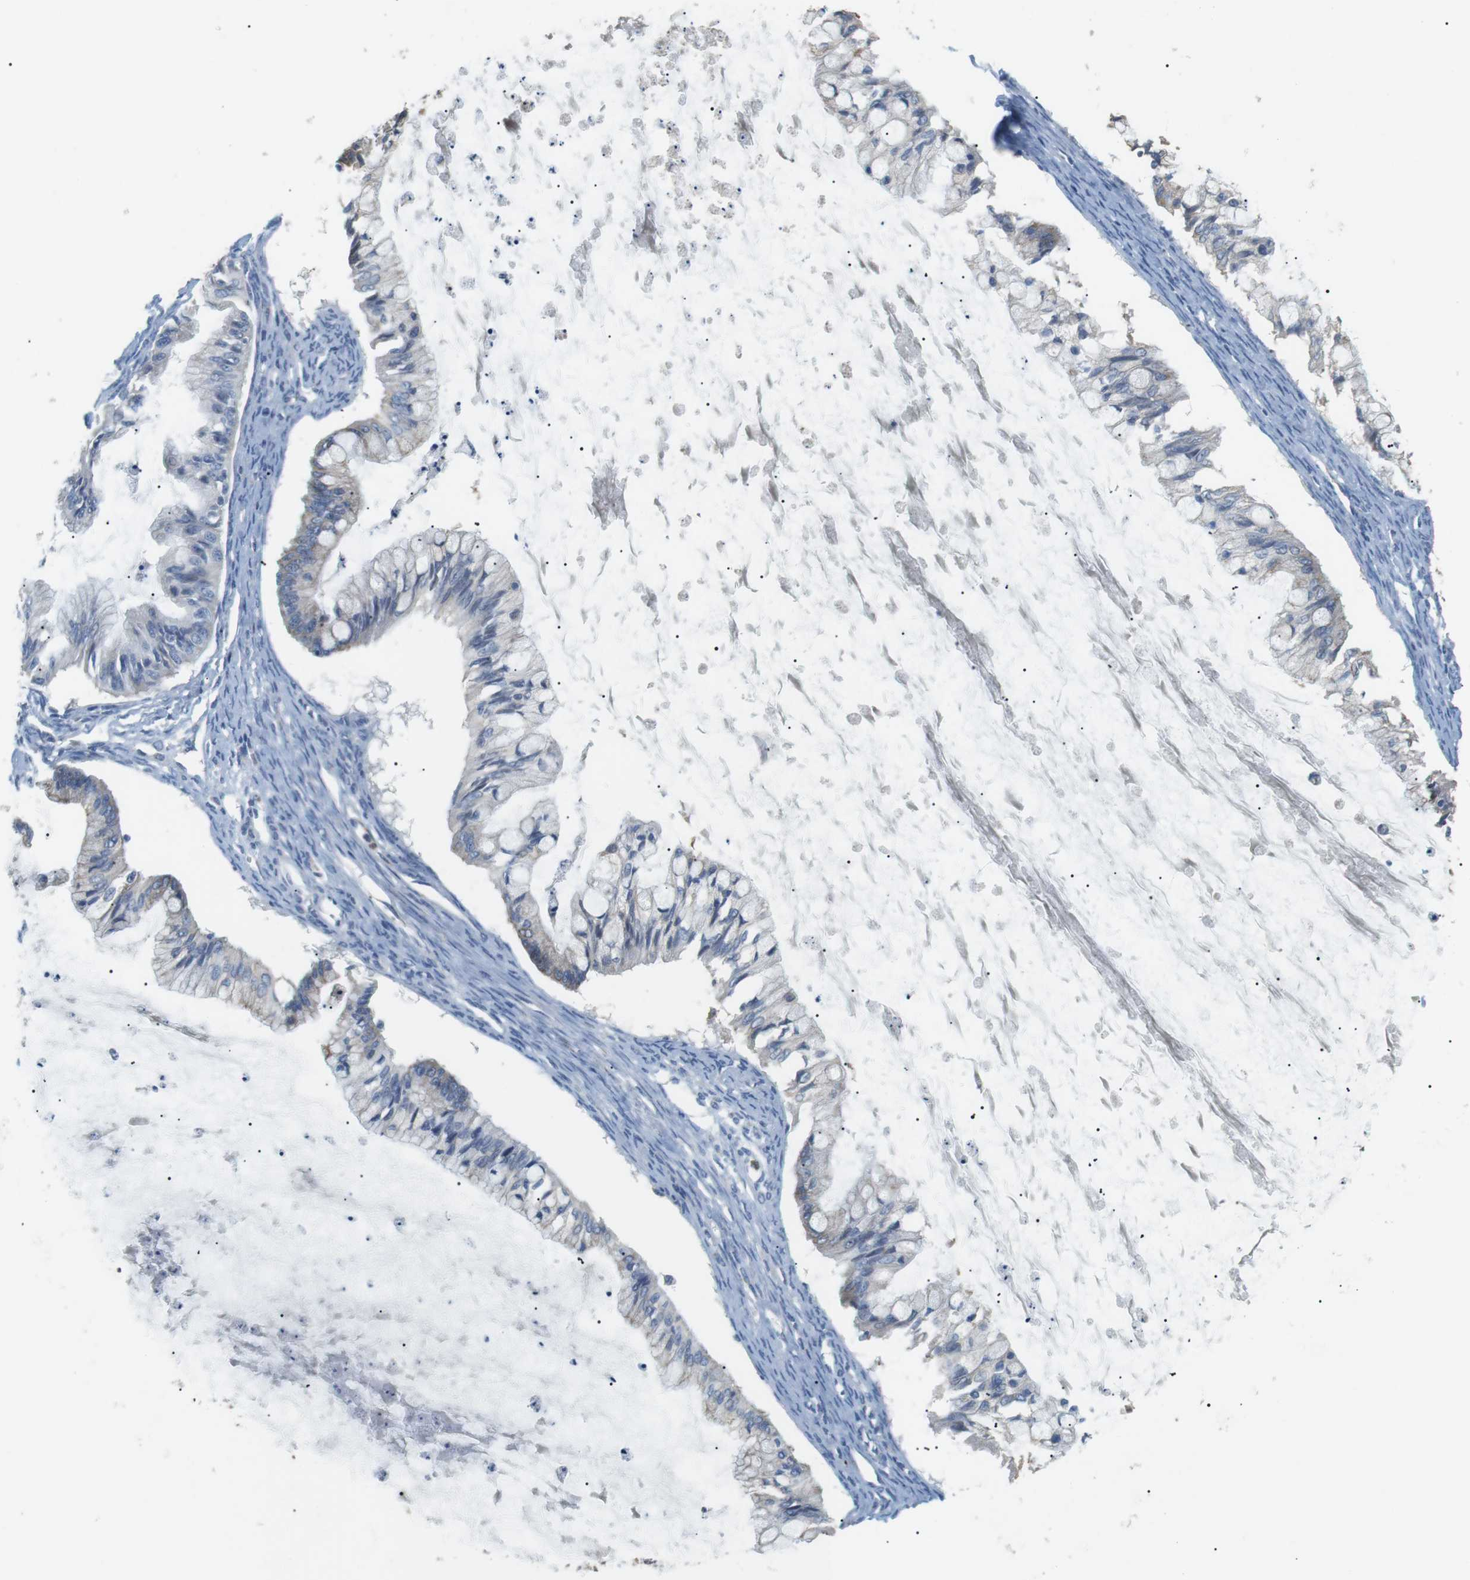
{"staining": {"intensity": "weak", "quantity": "25%-75%", "location": "cytoplasmic/membranous"}, "tissue": "ovarian cancer", "cell_type": "Tumor cells", "image_type": "cancer", "snomed": [{"axis": "morphology", "description": "Cystadenocarcinoma, mucinous, NOS"}, {"axis": "topography", "description": "Ovary"}], "caption": "DAB immunohistochemical staining of human ovarian cancer (mucinous cystadenocarcinoma) shows weak cytoplasmic/membranous protein positivity in approximately 25%-75% of tumor cells.", "gene": "CD300E", "patient": {"sex": "female", "age": 57}}